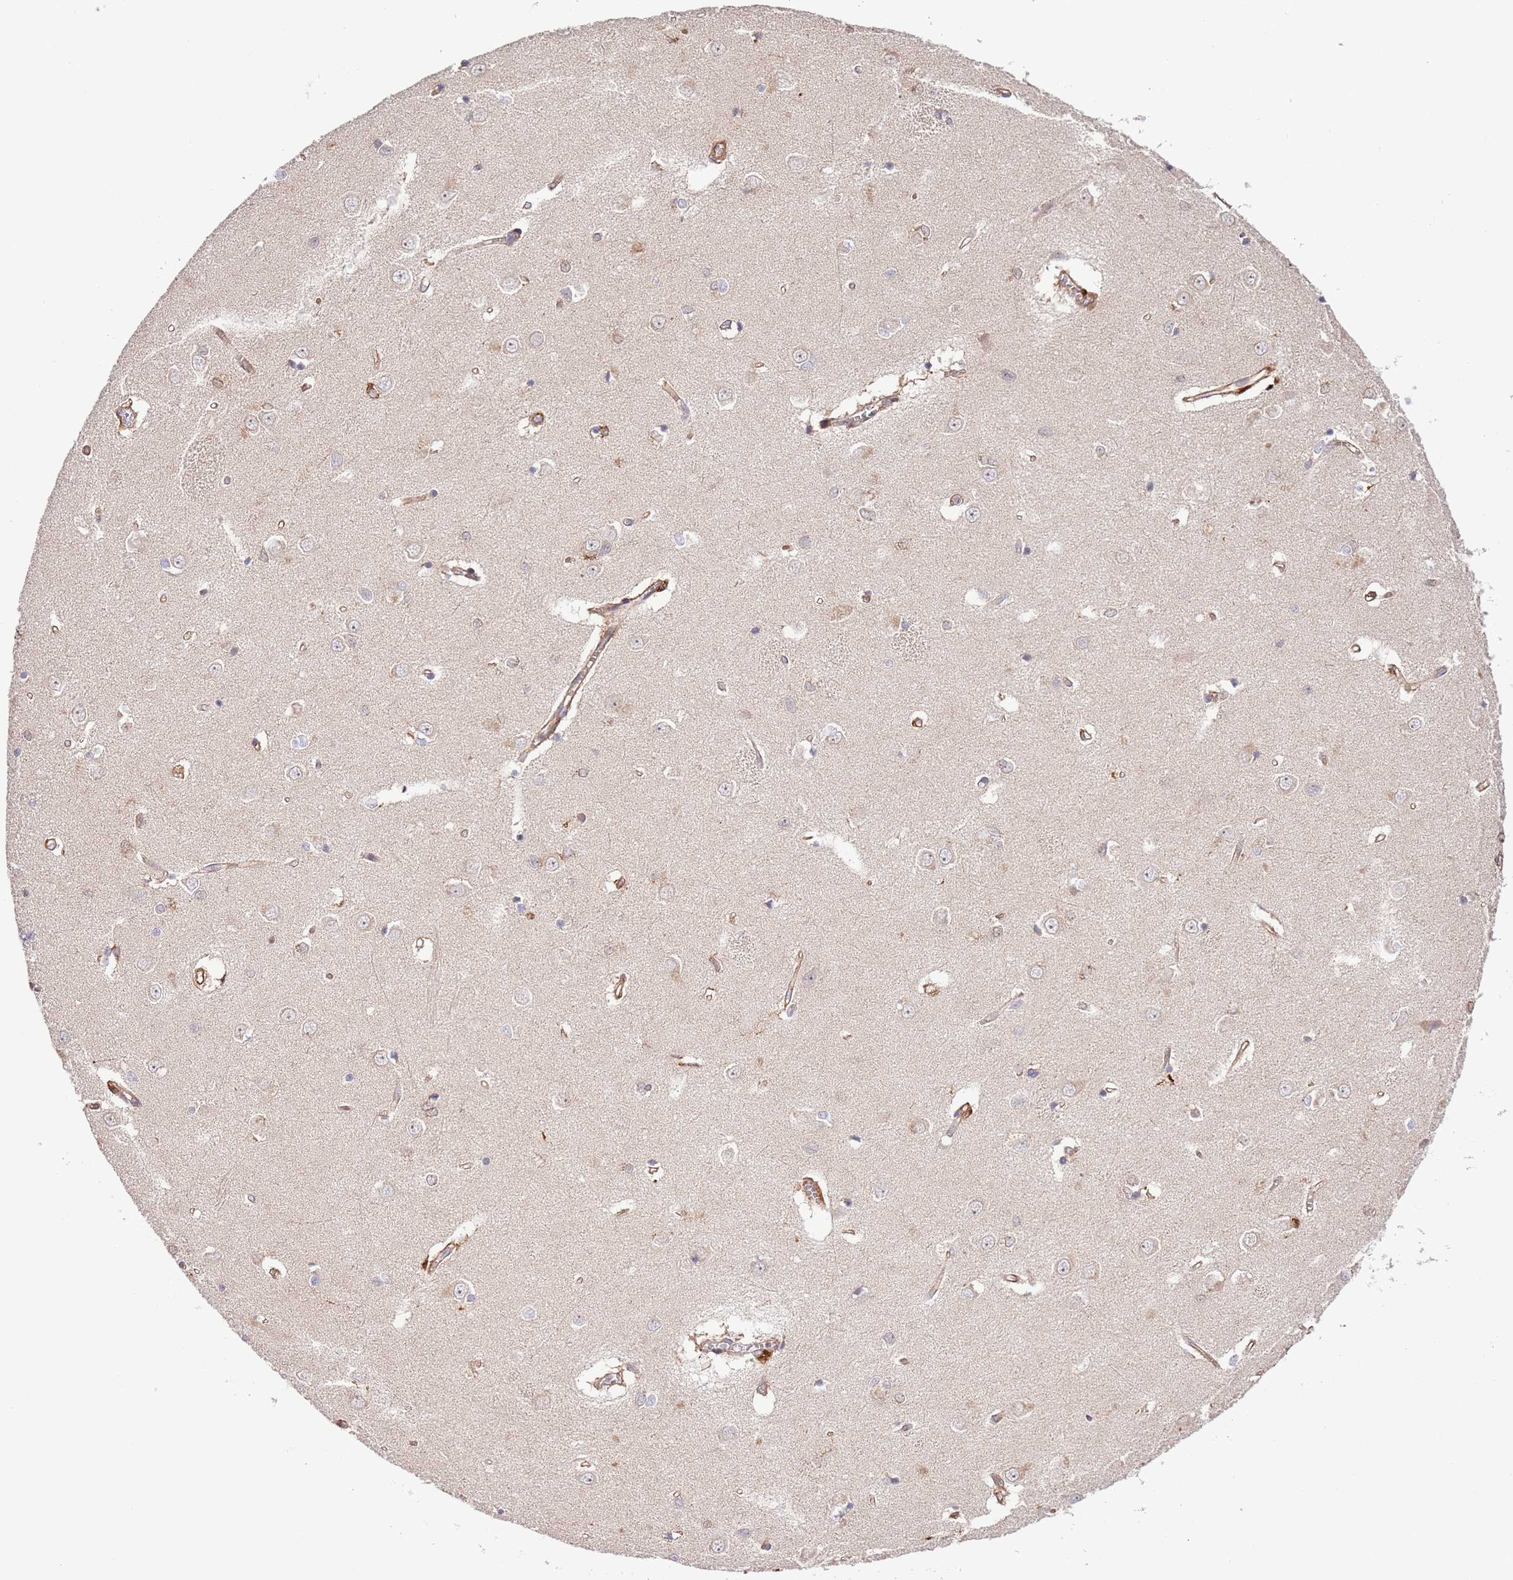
{"staining": {"intensity": "negative", "quantity": "none", "location": "none"}, "tissue": "caudate", "cell_type": "Glial cells", "image_type": "normal", "snomed": [{"axis": "morphology", "description": "Normal tissue, NOS"}, {"axis": "topography", "description": "Lateral ventricle wall"}], "caption": "DAB (3,3'-diaminobenzidine) immunohistochemical staining of normal caudate reveals no significant expression in glial cells.", "gene": "NEK3", "patient": {"sex": "male", "age": 37}}